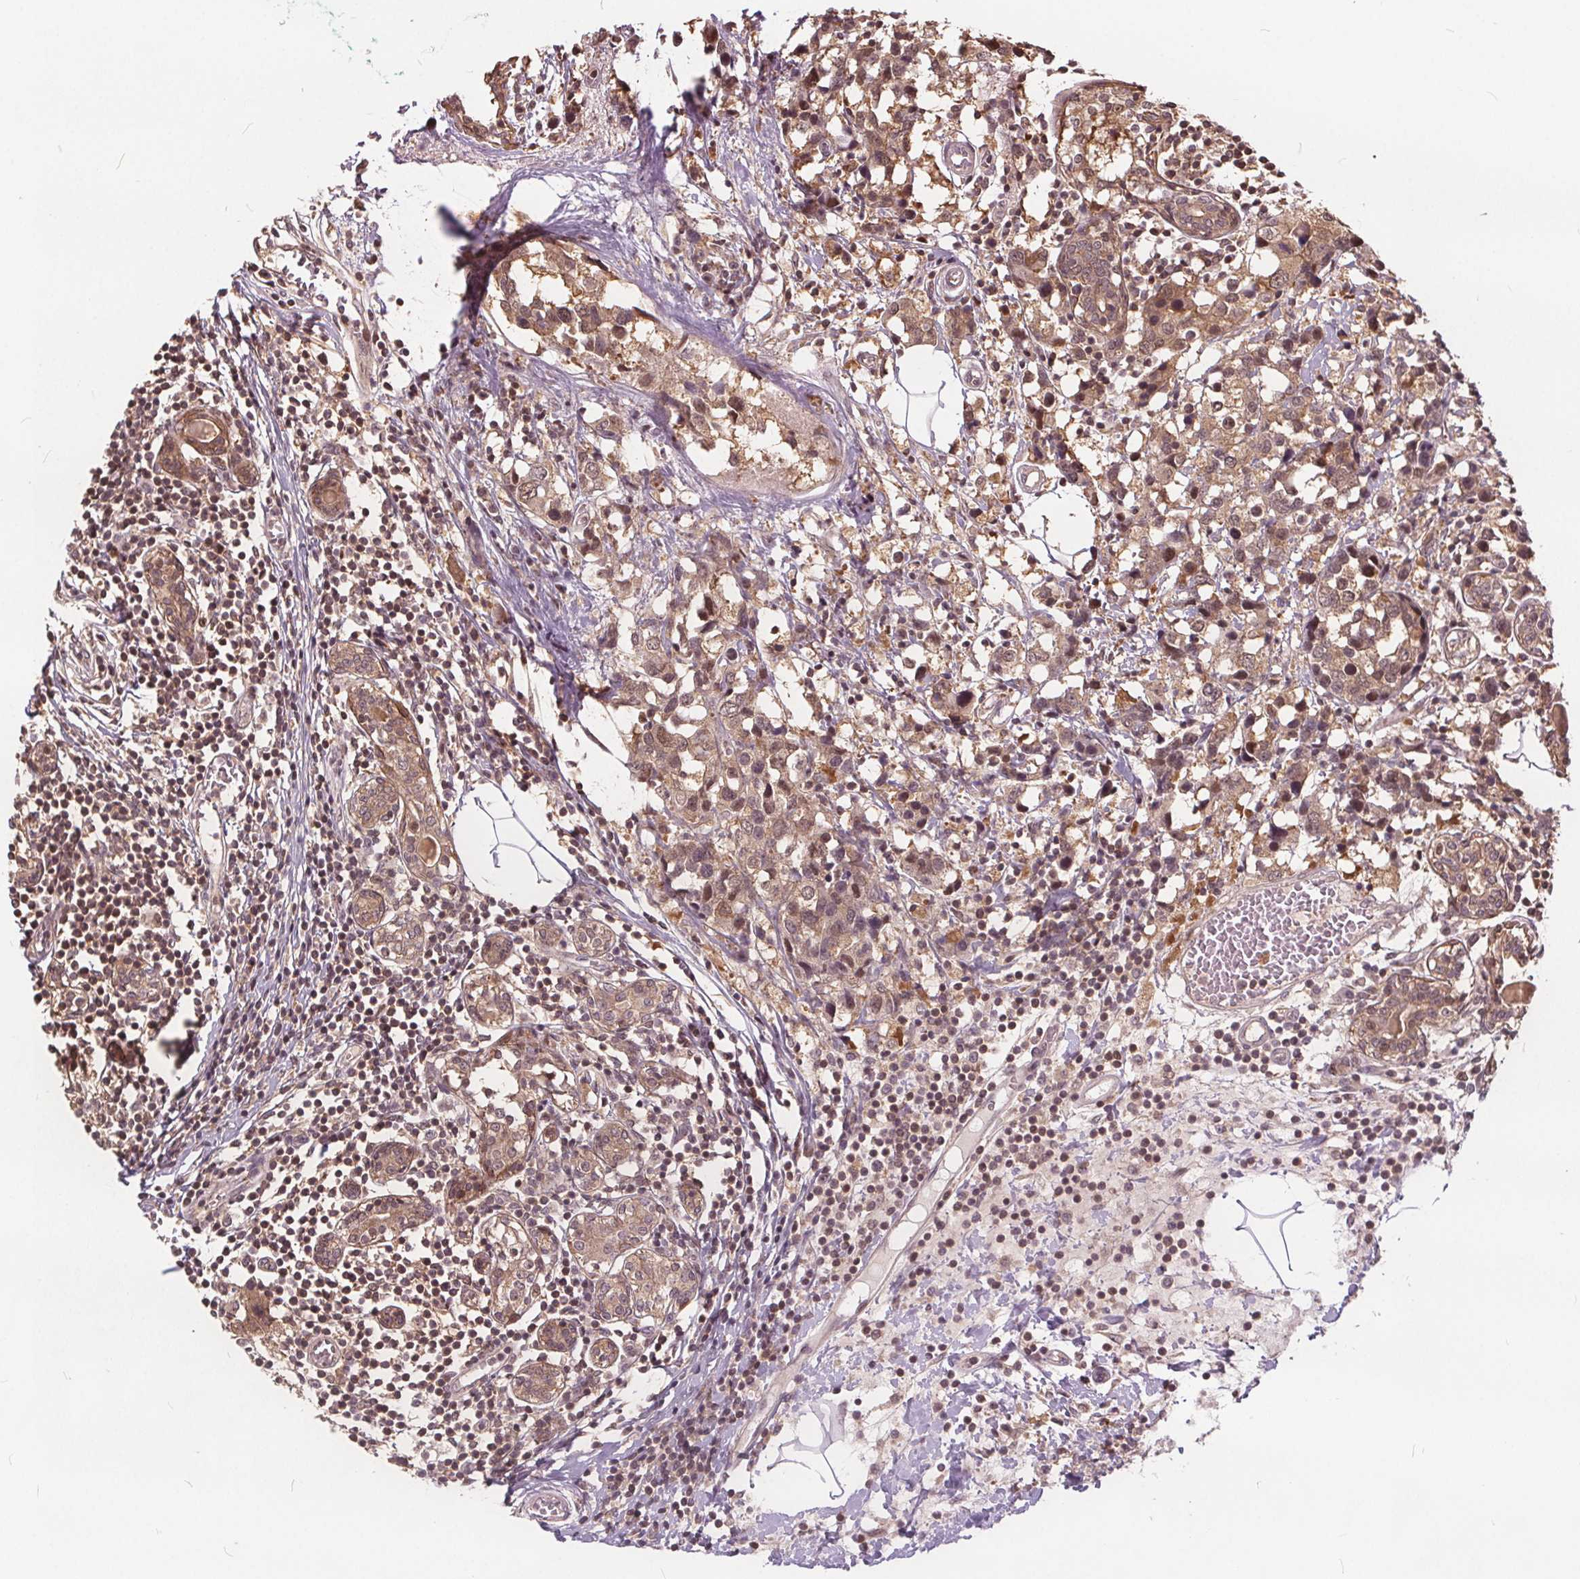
{"staining": {"intensity": "moderate", "quantity": ">75%", "location": "cytoplasmic/membranous"}, "tissue": "breast cancer", "cell_type": "Tumor cells", "image_type": "cancer", "snomed": [{"axis": "morphology", "description": "Lobular carcinoma"}, {"axis": "topography", "description": "Breast"}], "caption": "Lobular carcinoma (breast) was stained to show a protein in brown. There is medium levels of moderate cytoplasmic/membranous staining in approximately >75% of tumor cells.", "gene": "HIF1AN", "patient": {"sex": "female", "age": 59}}